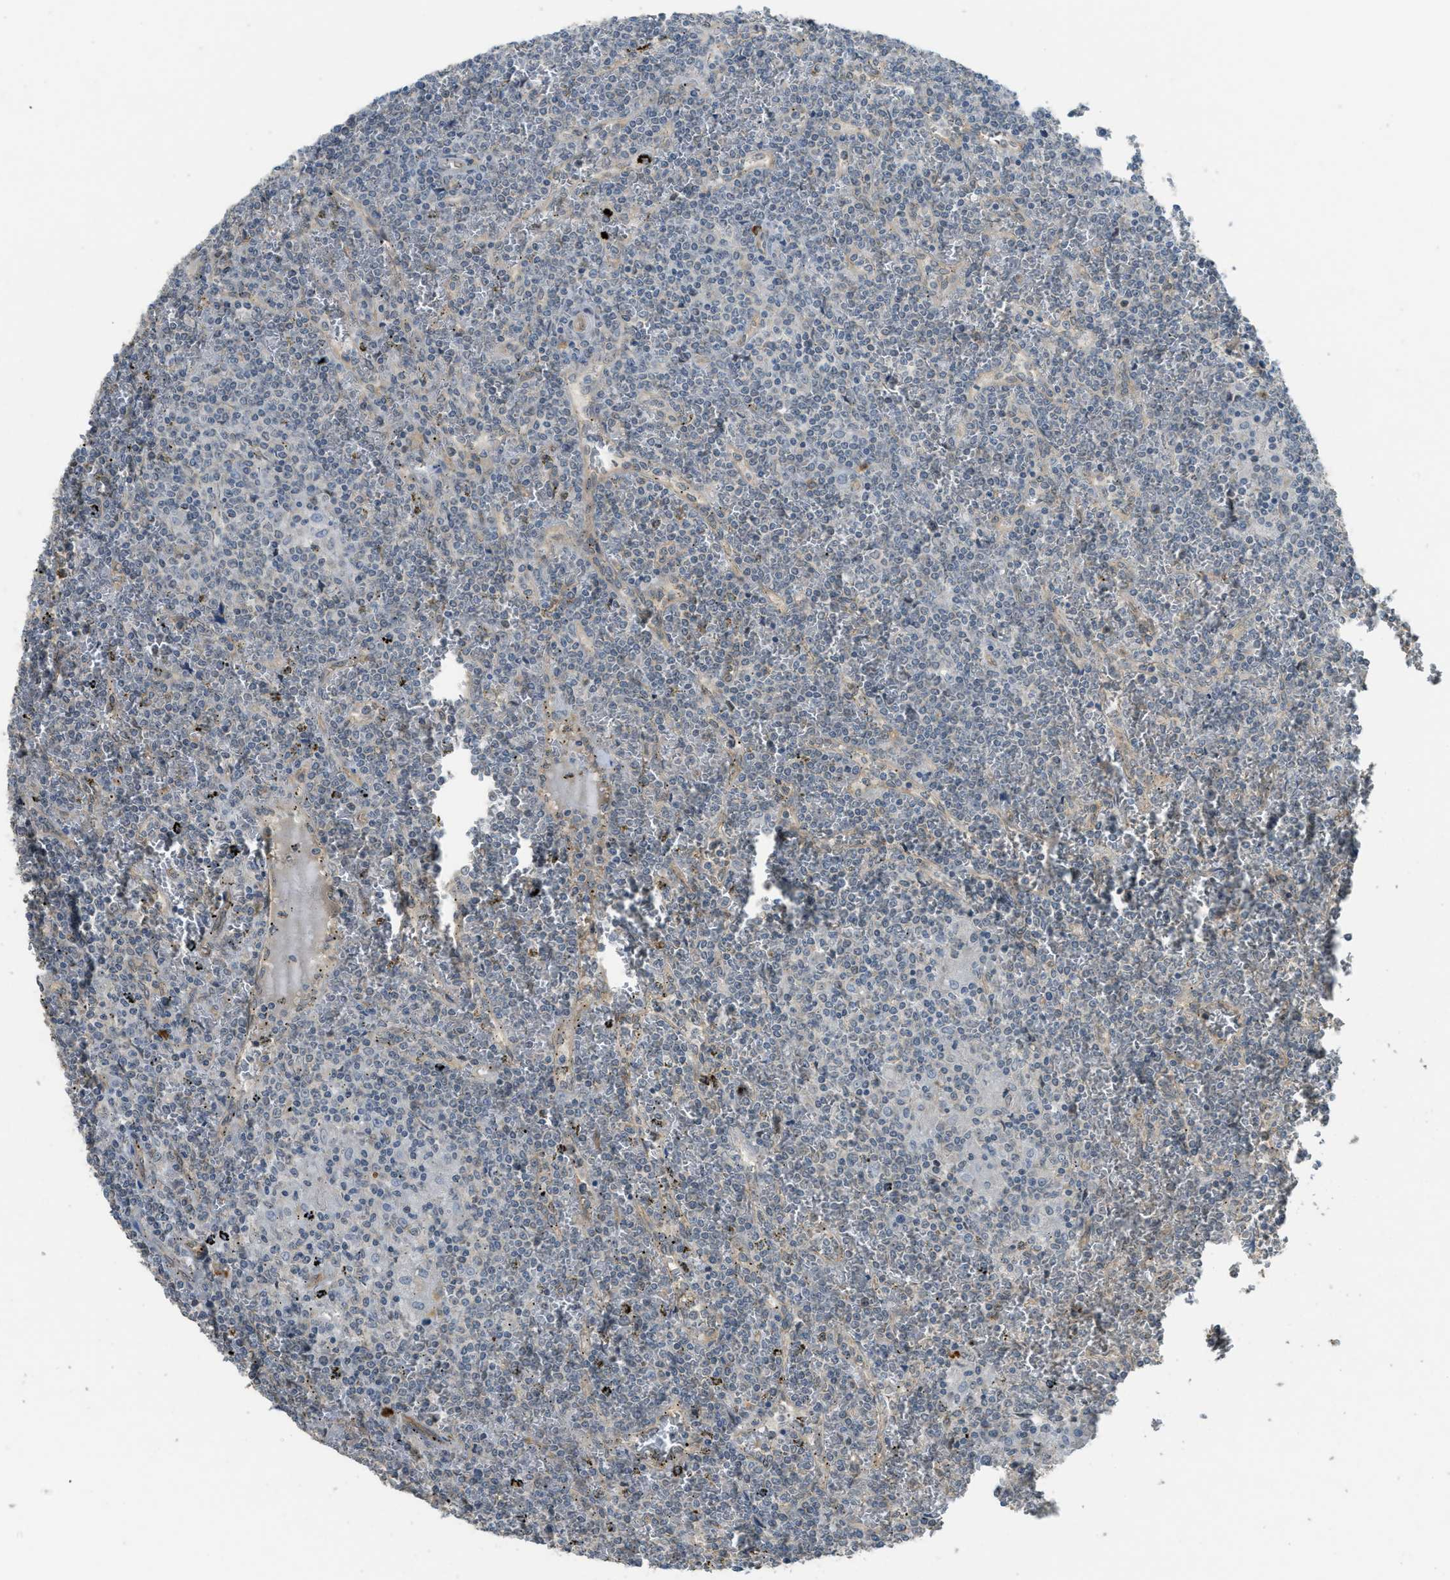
{"staining": {"intensity": "negative", "quantity": "none", "location": "none"}, "tissue": "lymphoma", "cell_type": "Tumor cells", "image_type": "cancer", "snomed": [{"axis": "morphology", "description": "Malignant lymphoma, non-Hodgkin's type, Low grade"}, {"axis": "topography", "description": "Spleen"}], "caption": "Immunohistochemistry (IHC) micrograph of neoplastic tissue: lymphoma stained with DAB (3,3'-diaminobenzidine) displays no significant protein positivity in tumor cells.", "gene": "IGF2BP2", "patient": {"sex": "female", "age": 19}}